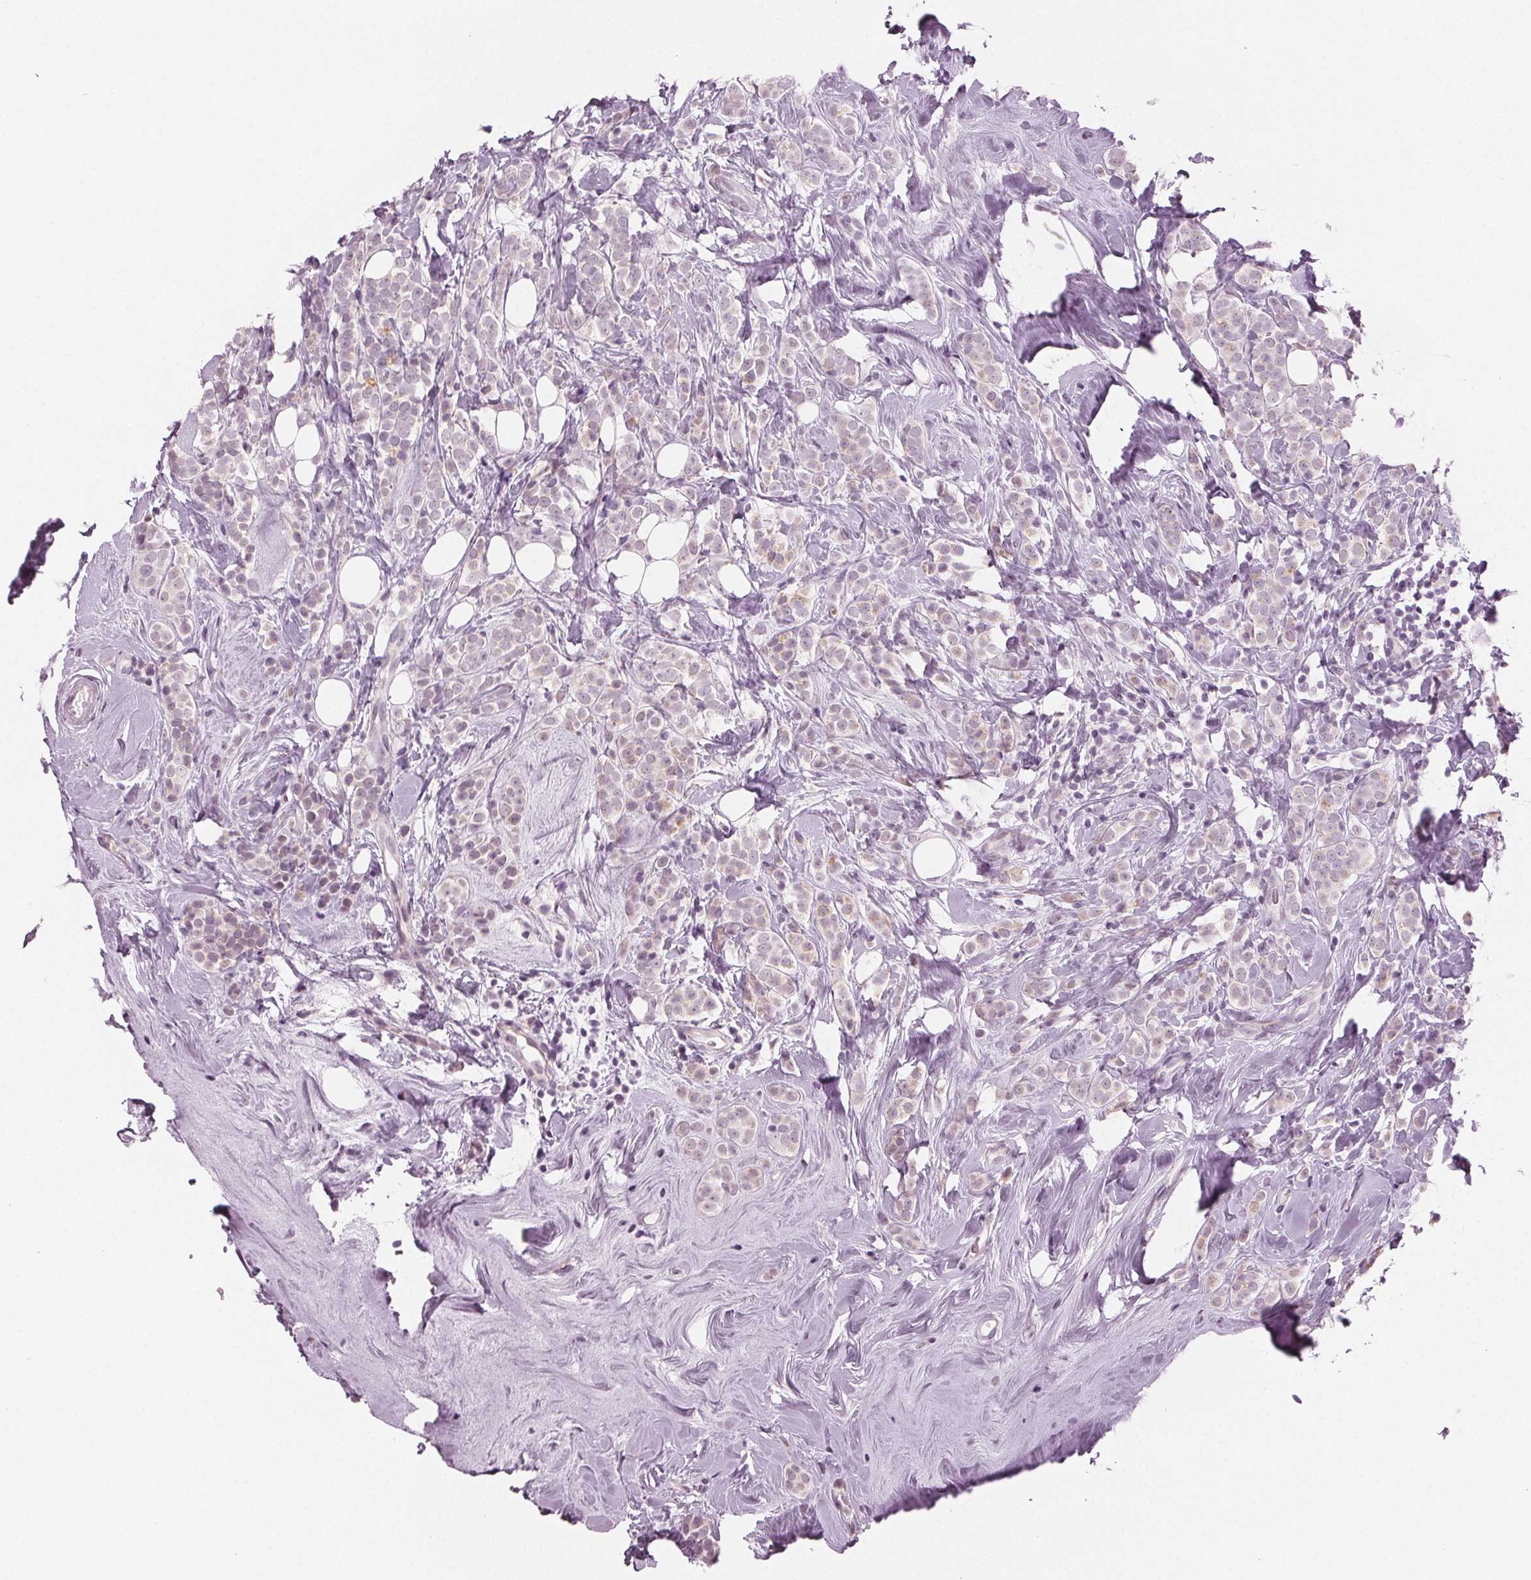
{"staining": {"intensity": "weak", "quantity": "<25%", "location": "nuclear"}, "tissue": "breast cancer", "cell_type": "Tumor cells", "image_type": "cancer", "snomed": [{"axis": "morphology", "description": "Lobular carcinoma"}, {"axis": "topography", "description": "Breast"}], "caption": "Immunohistochemistry (IHC) micrograph of neoplastic tissue: human breast lobular carcinoma stained with DAB (3,3'-diaminobenzidine) demonstrates no significant protein staining in tumor cells.", "gene": "PRAP1", "patient": {"sex": "female", "age": 49}}